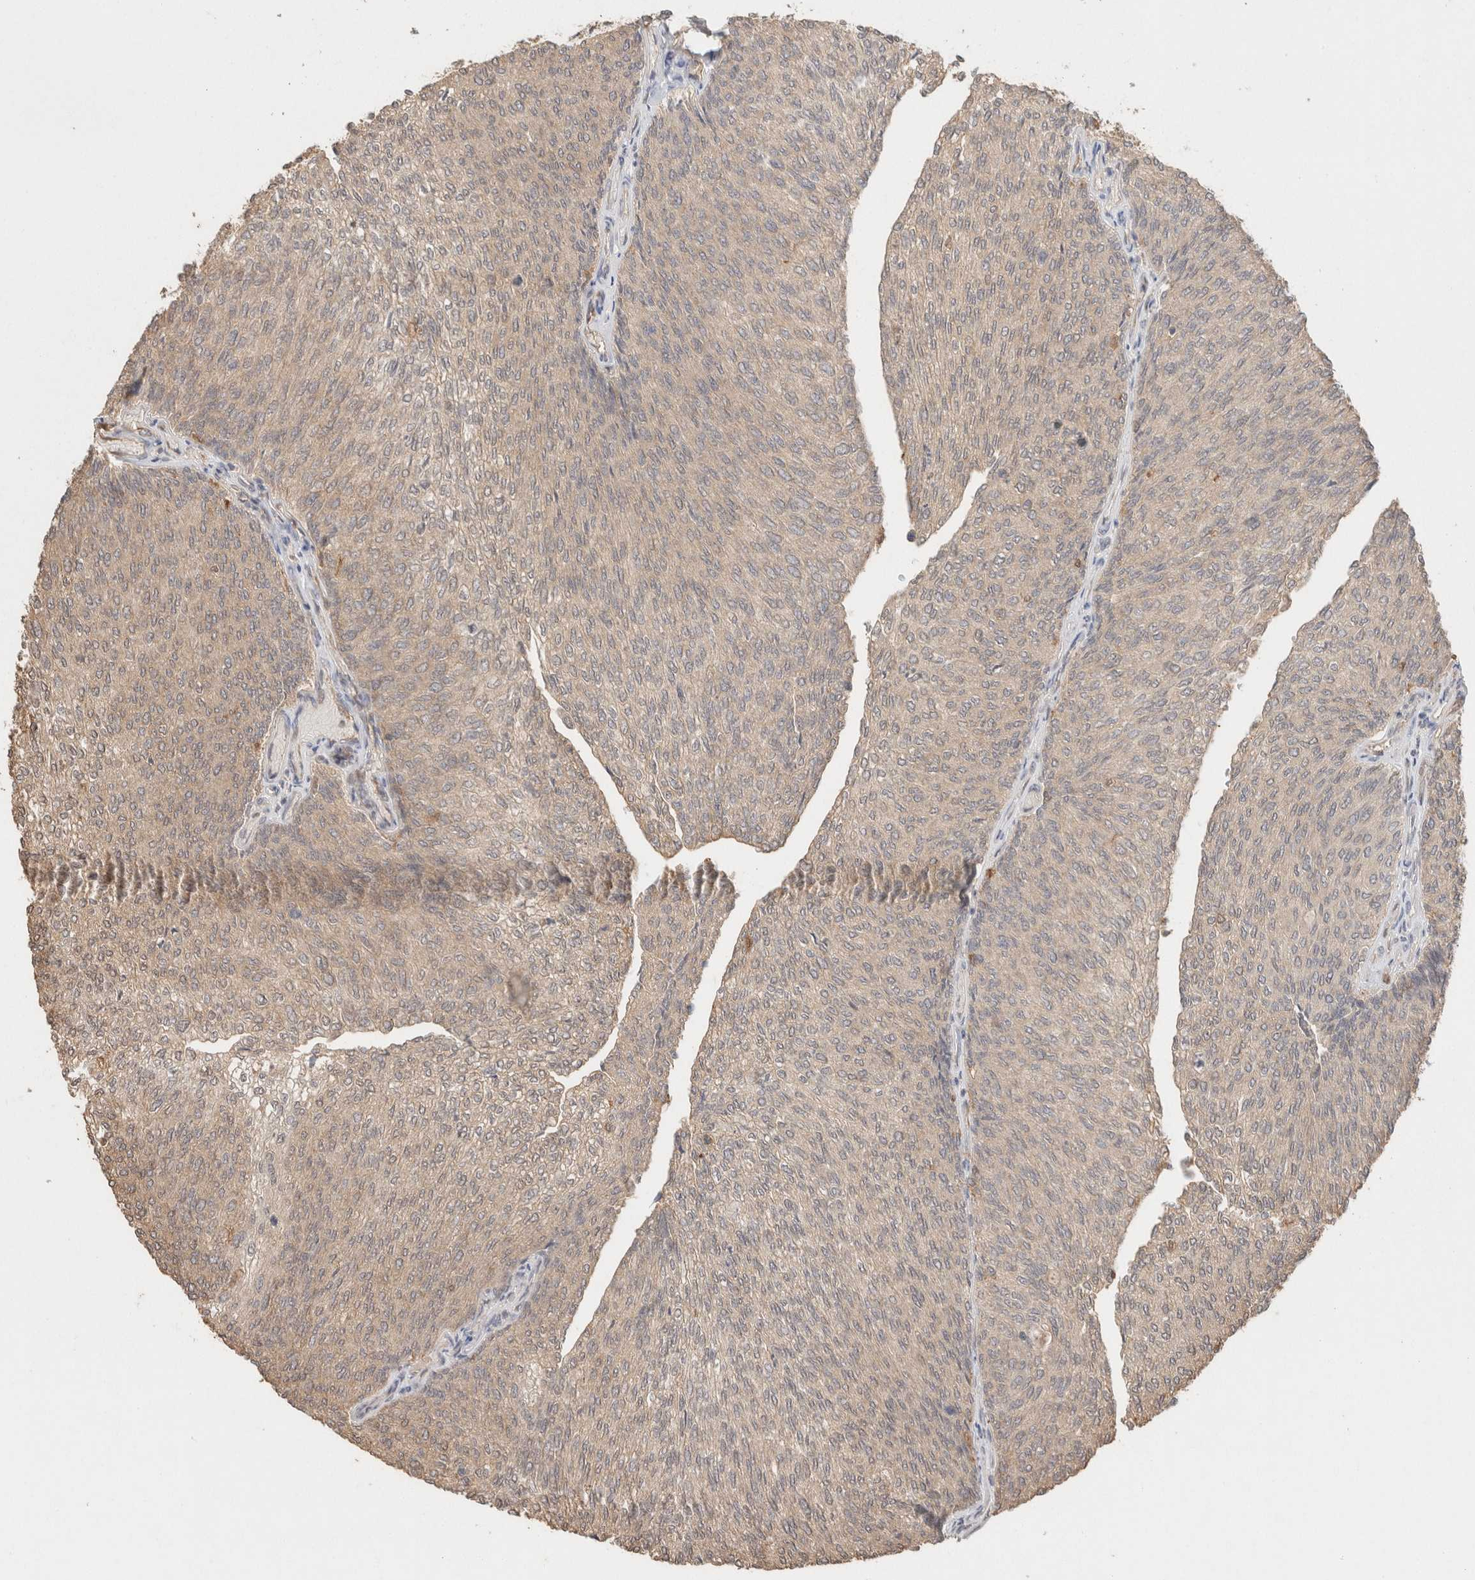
{"staining": {"intensity": "weak", "quantity": "25%-75%", "location": "cytoplasmic/membranous"}, "tissue": "urothelial cancer", "cell_type": "Tumor cells", "image_type": "cancer", "snomed": [{"axis": "morphology", "description": "Urothelial carcinoma, Low grade"}, {"axis": "topography", "description": "Urinary bladder"}], "caption": "Urothelial carcinoma (low-grade) stained for a protein exhibits weak cytoplasmic/membranous positivity in tumor cells. Using DAB (3,3'-diaminobenzidine) (brown) and hematoxylin (blue) stains, captured at high magnification using brightfield microscopy.", "gene": "YWHAH", "patient": {"sex": "female", "age": 79}}